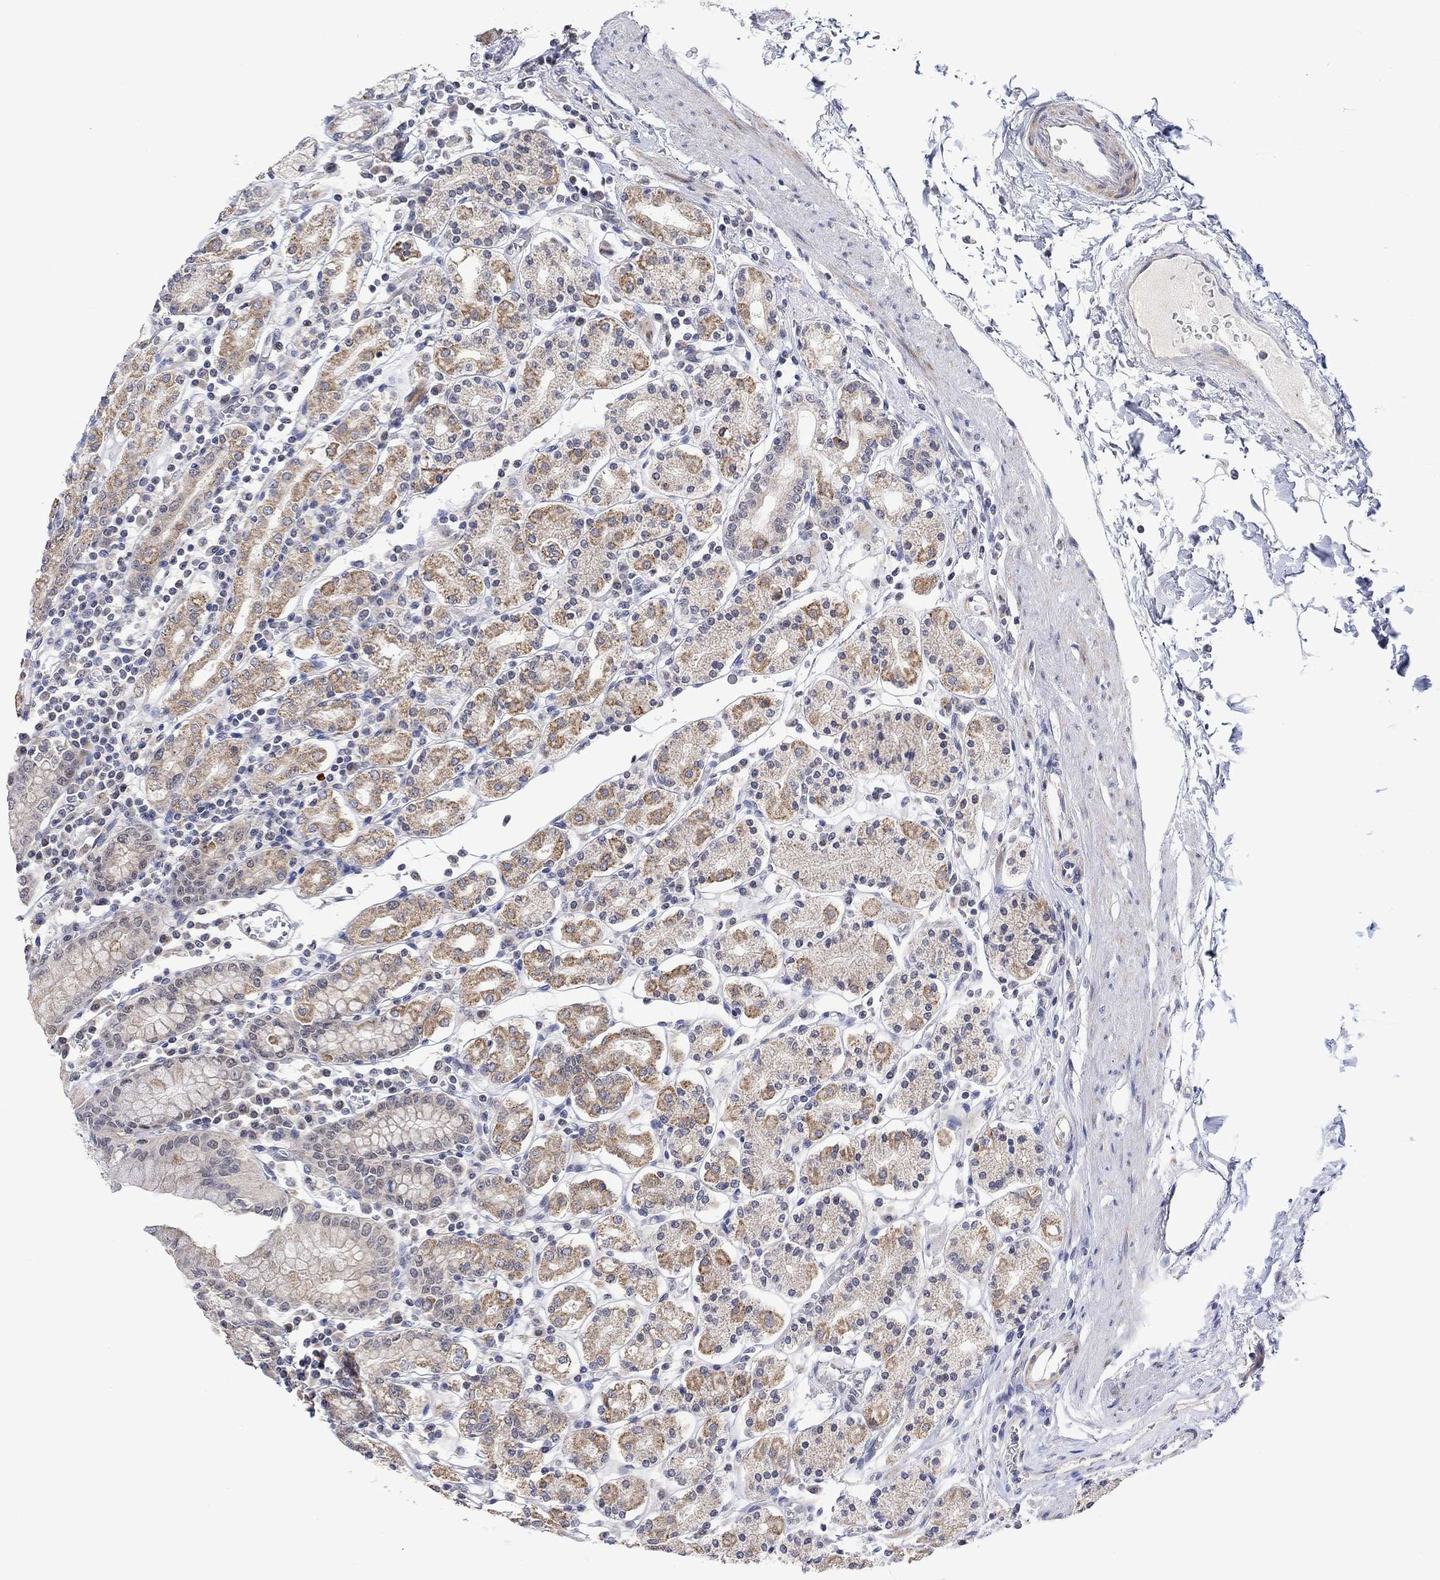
{"staining": {"intensity": "strong", "quantity": "<25%", "location": "cytoplasmic/membranous"}, "tissue": "stomach", "cell_type": "Glandular cells", "image_type": "normal", "snomed": [{"axis": "morphology", "description": "Normal tissue, NOS"}, {"axis": "topography", "description": "Stomach, upper"}, {"axis": "topography", "description": "Stomach"}], "caption": "Immunohistochemical staining of benign stomach reveals <25% levels of strong cytoplasmic/membranous protein staining in approximately <25% of glandular cells. (DAB (3,3'-diaminobenzidine) = brown stain, brightfield microscopy at high magnification).", "gene": "SLC48A1", "patient": {"sex": "male", "age": 62}}